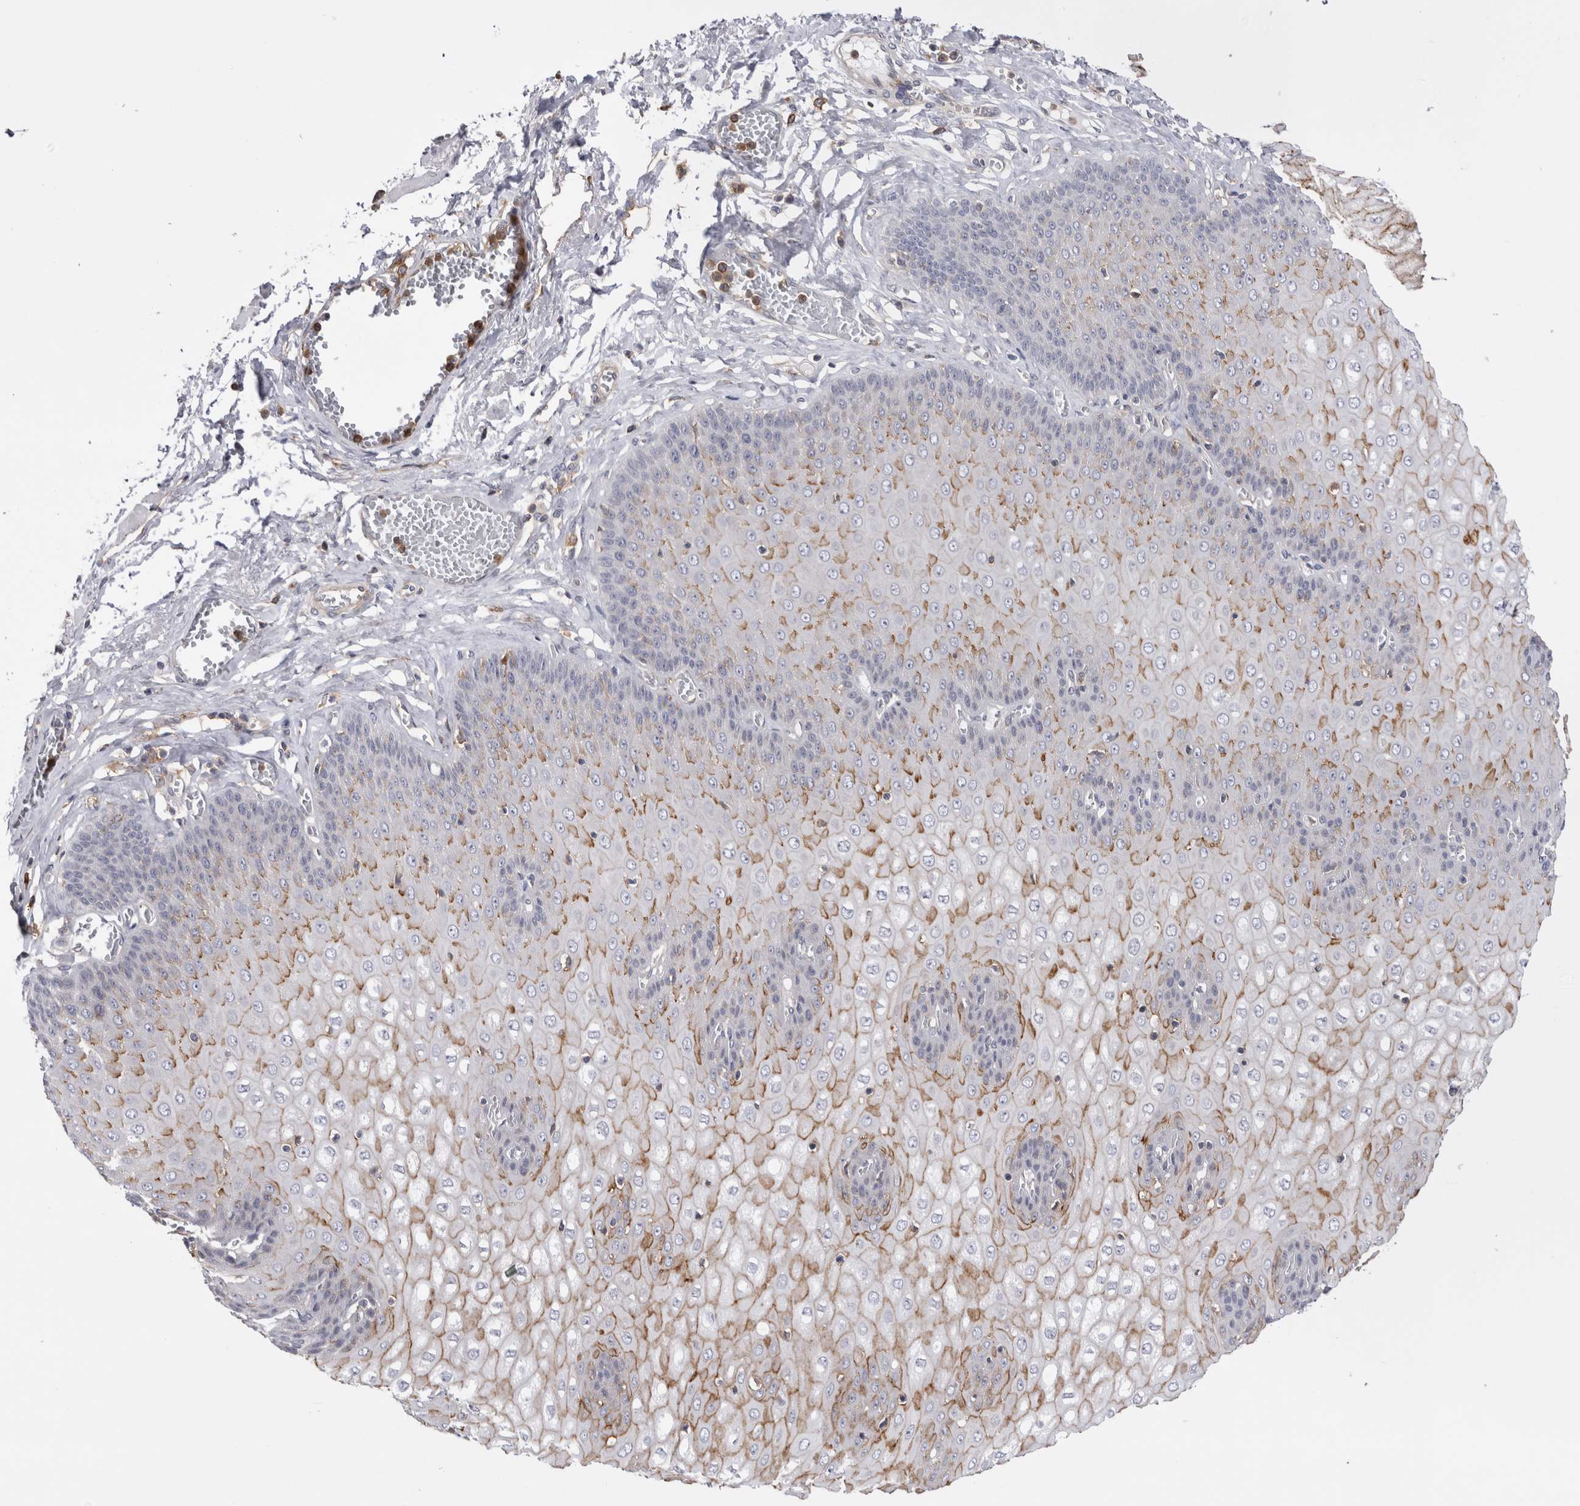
{"staining": {"intensity": "moderate", "quantity": ">75%", "location": "cytoplasmic/membranous"}, "tissue": "esophagus", "cell_type": "Squamous epithelial cells", "image_type": "normal", "snomed": [{"axis": "morphology", "description": "Normal tissue, NOS"}, {"axis": "topography", "description": "Esophagus"}], "caption": "This histopathology image reveals immunohistochemistry staining of unremarkable esophagus, with medium moderate cytoplasmic/membranous expression in approximately >75% of squamous epithelial cells.", "gene": "RAB11FIP1", "patient": {"sex": "male", "age": 60}}